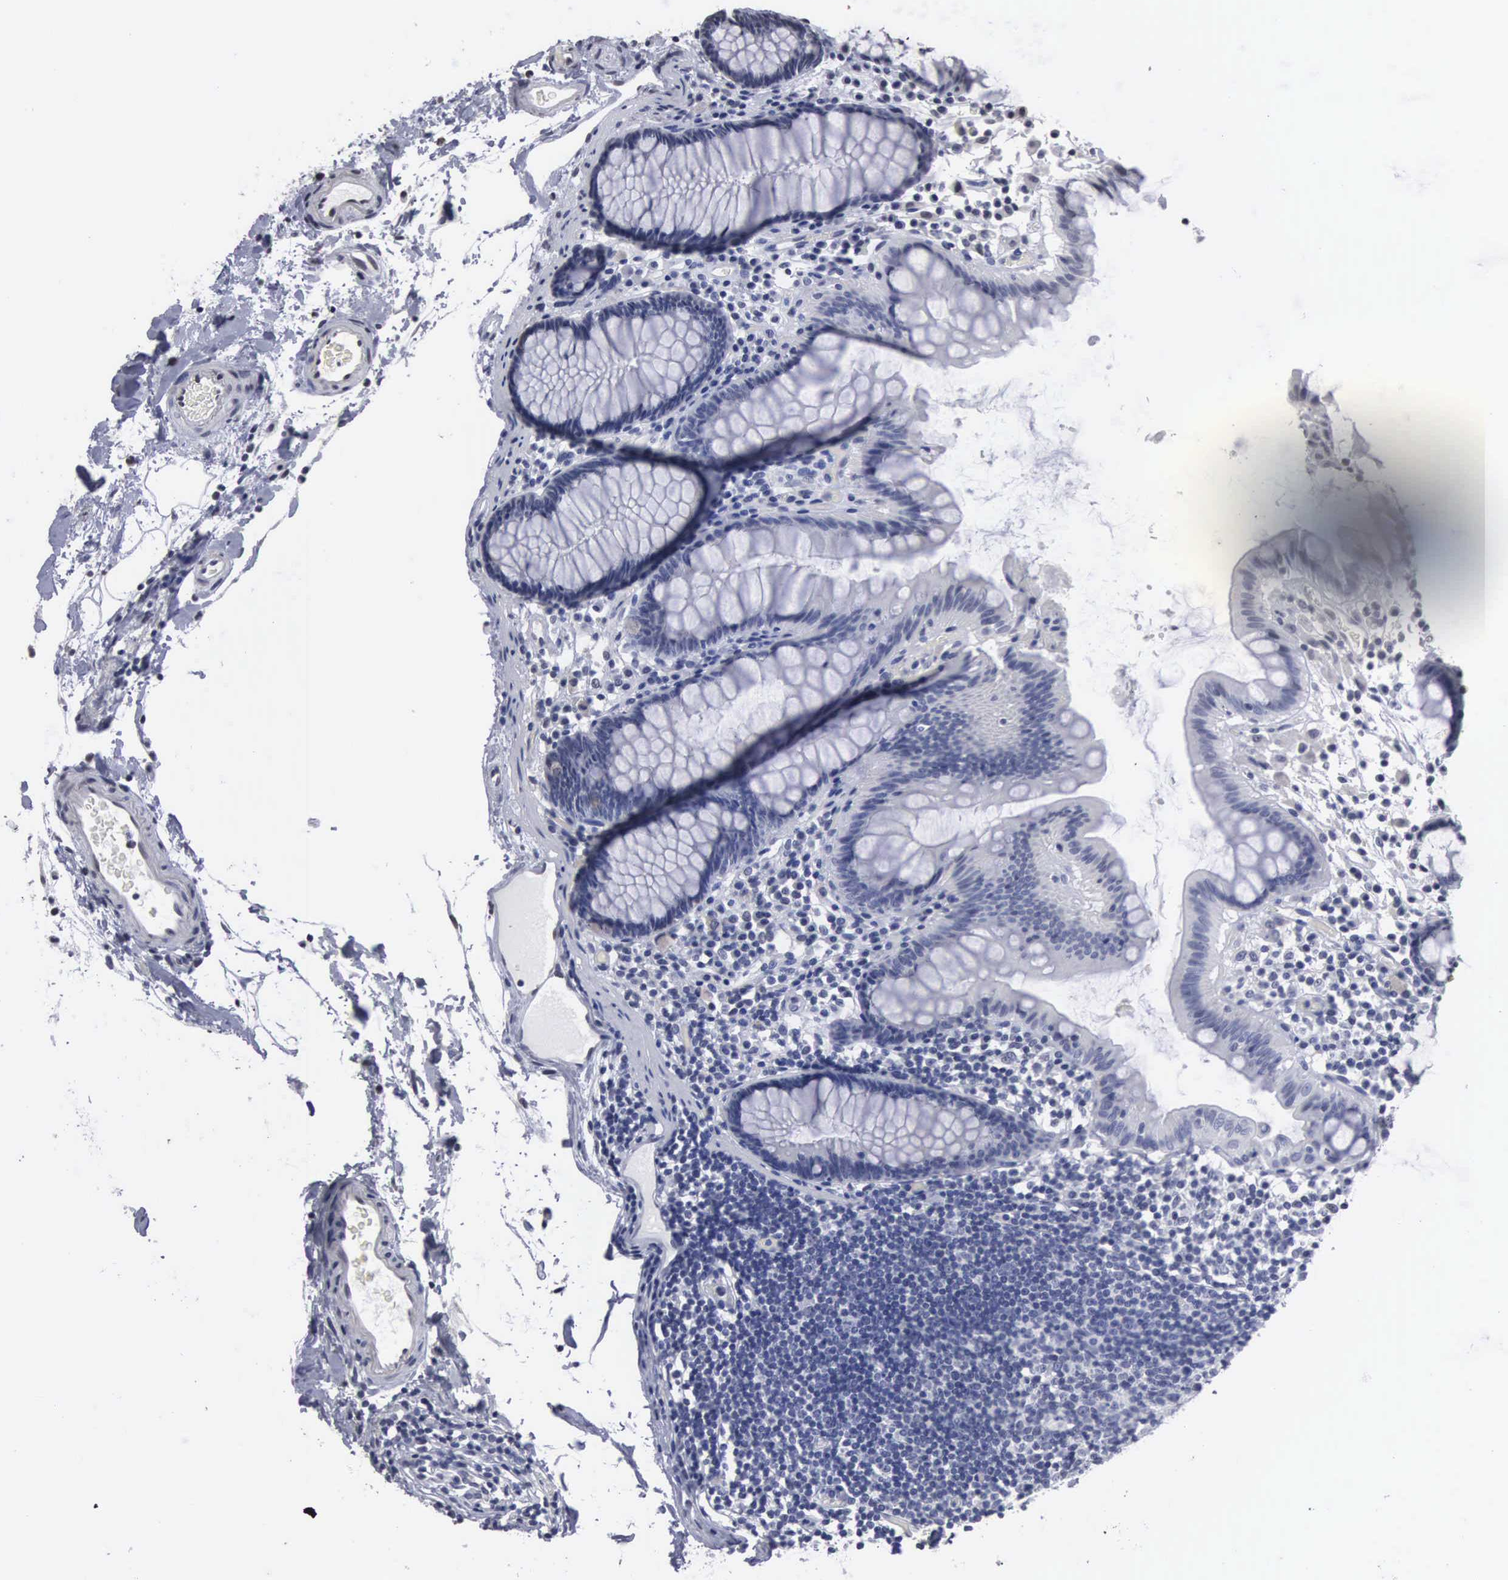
{"staining": {"intensity": "negative", "quantity": "none", "location": "none"}, "tissue": "colon", "cell_type": "Endothelial cells", "image_type": "normal", "snomed": [{"axis": "morphology", "description": "Normal tissue, NOS"}, {"axis": "topography", "description": "Colon"}], "caption": "DAB (3,3'-diaminobenzidine) immunohistochemical staining of benign human colon shows no significant staining in endothelial cells.", "gene": "UPB1", "patient": {"sex": "female", "age": 78}}